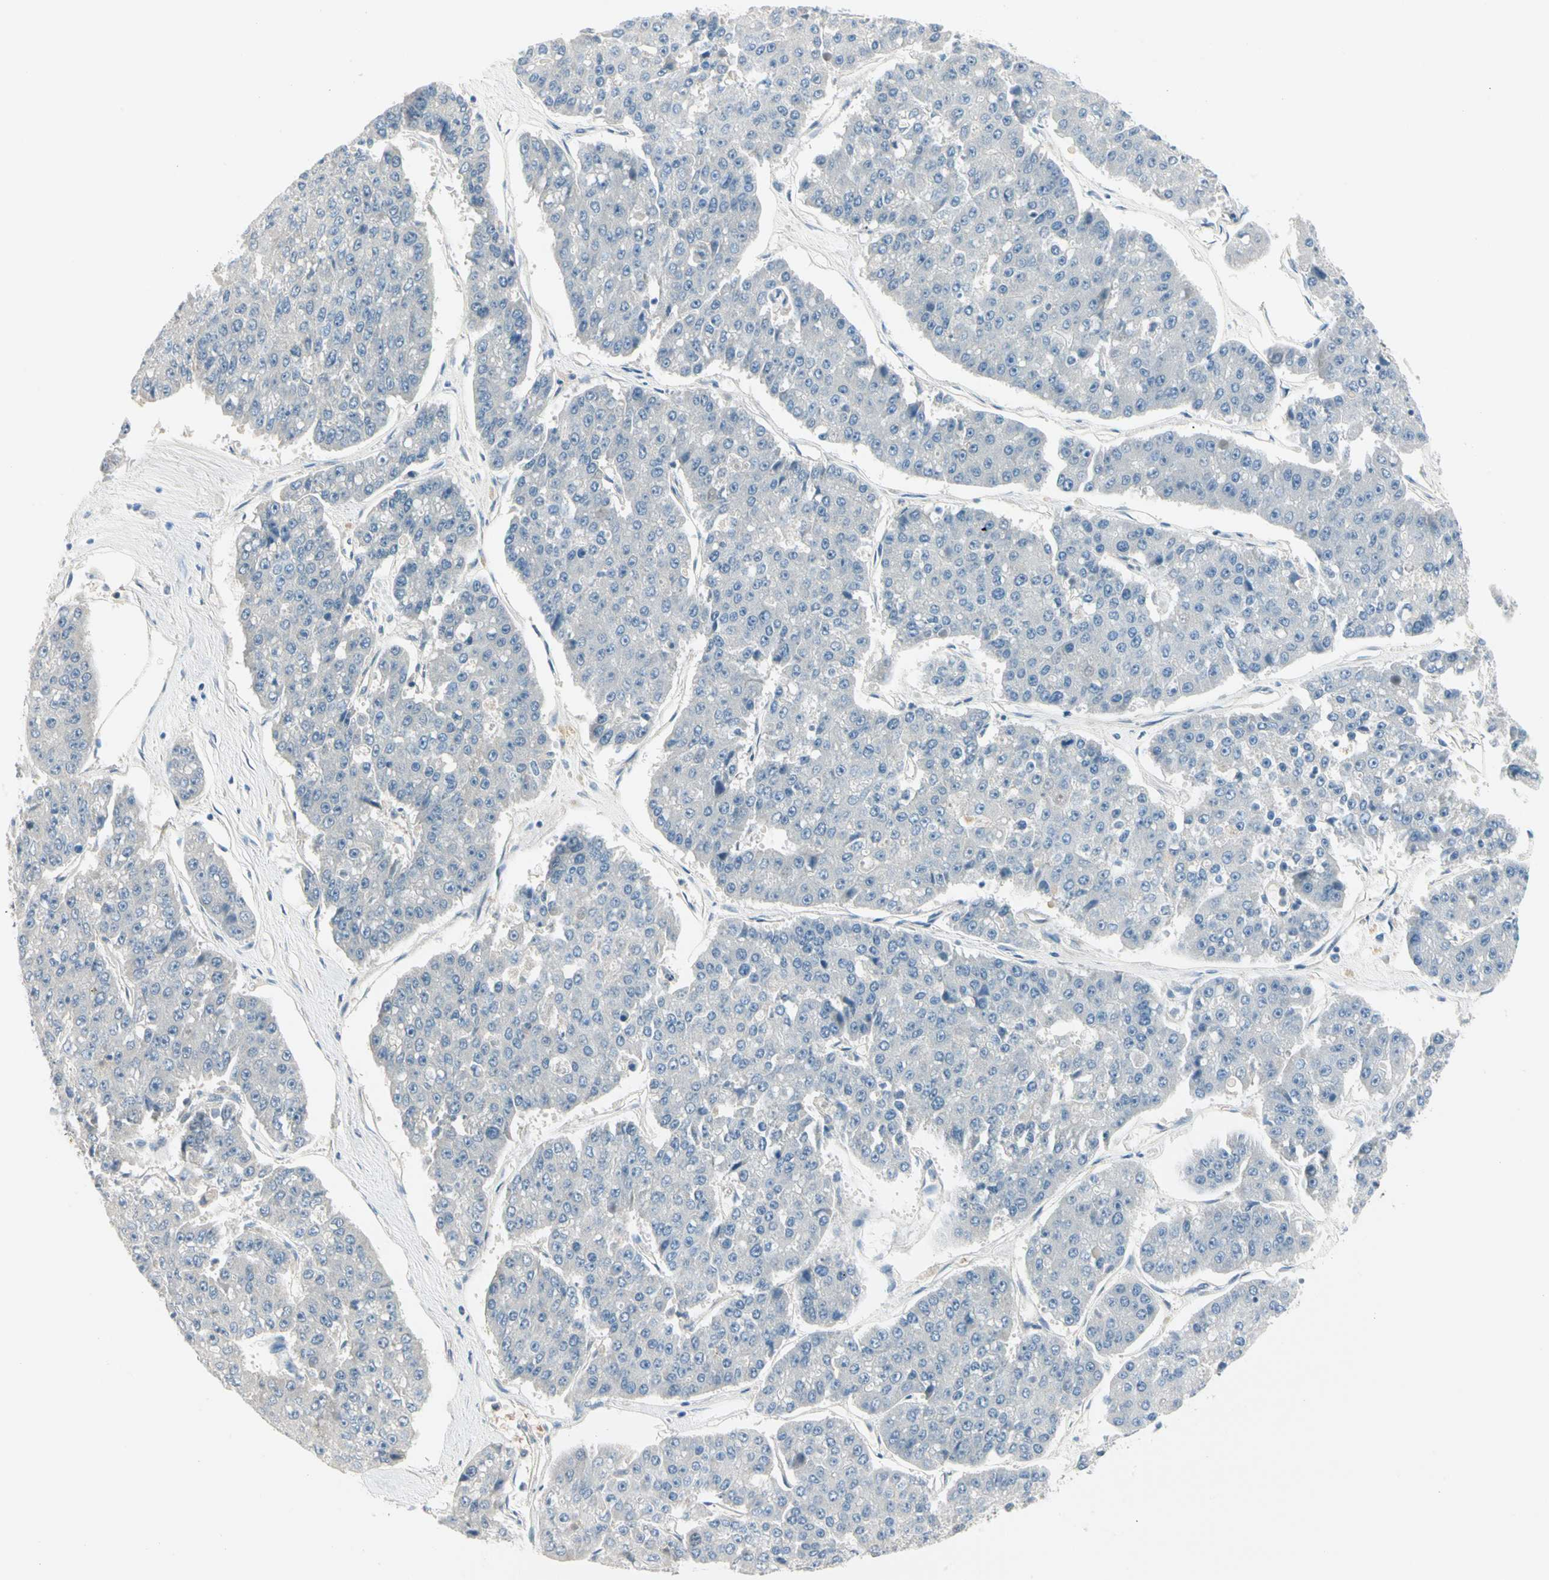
{"staining": {"intensity": "negative", "quantity": "none", "location": "none"}, "tissue": "pancreatic cancer", "cell_type": "Tumor cells", "image_type": "cancer", "snomed": [{"axis": "morphology", "description": "Adenocarcinoma, NOS"}, {"axis": "topography", "description": "Pancreas"}], "caption": "Protein analysis of pancreatic cancer (adenocarcinoma) displays no significant positivity in tumor cells.", "gene": "CA1", "patient": {"sex": "male", "age": 50}}